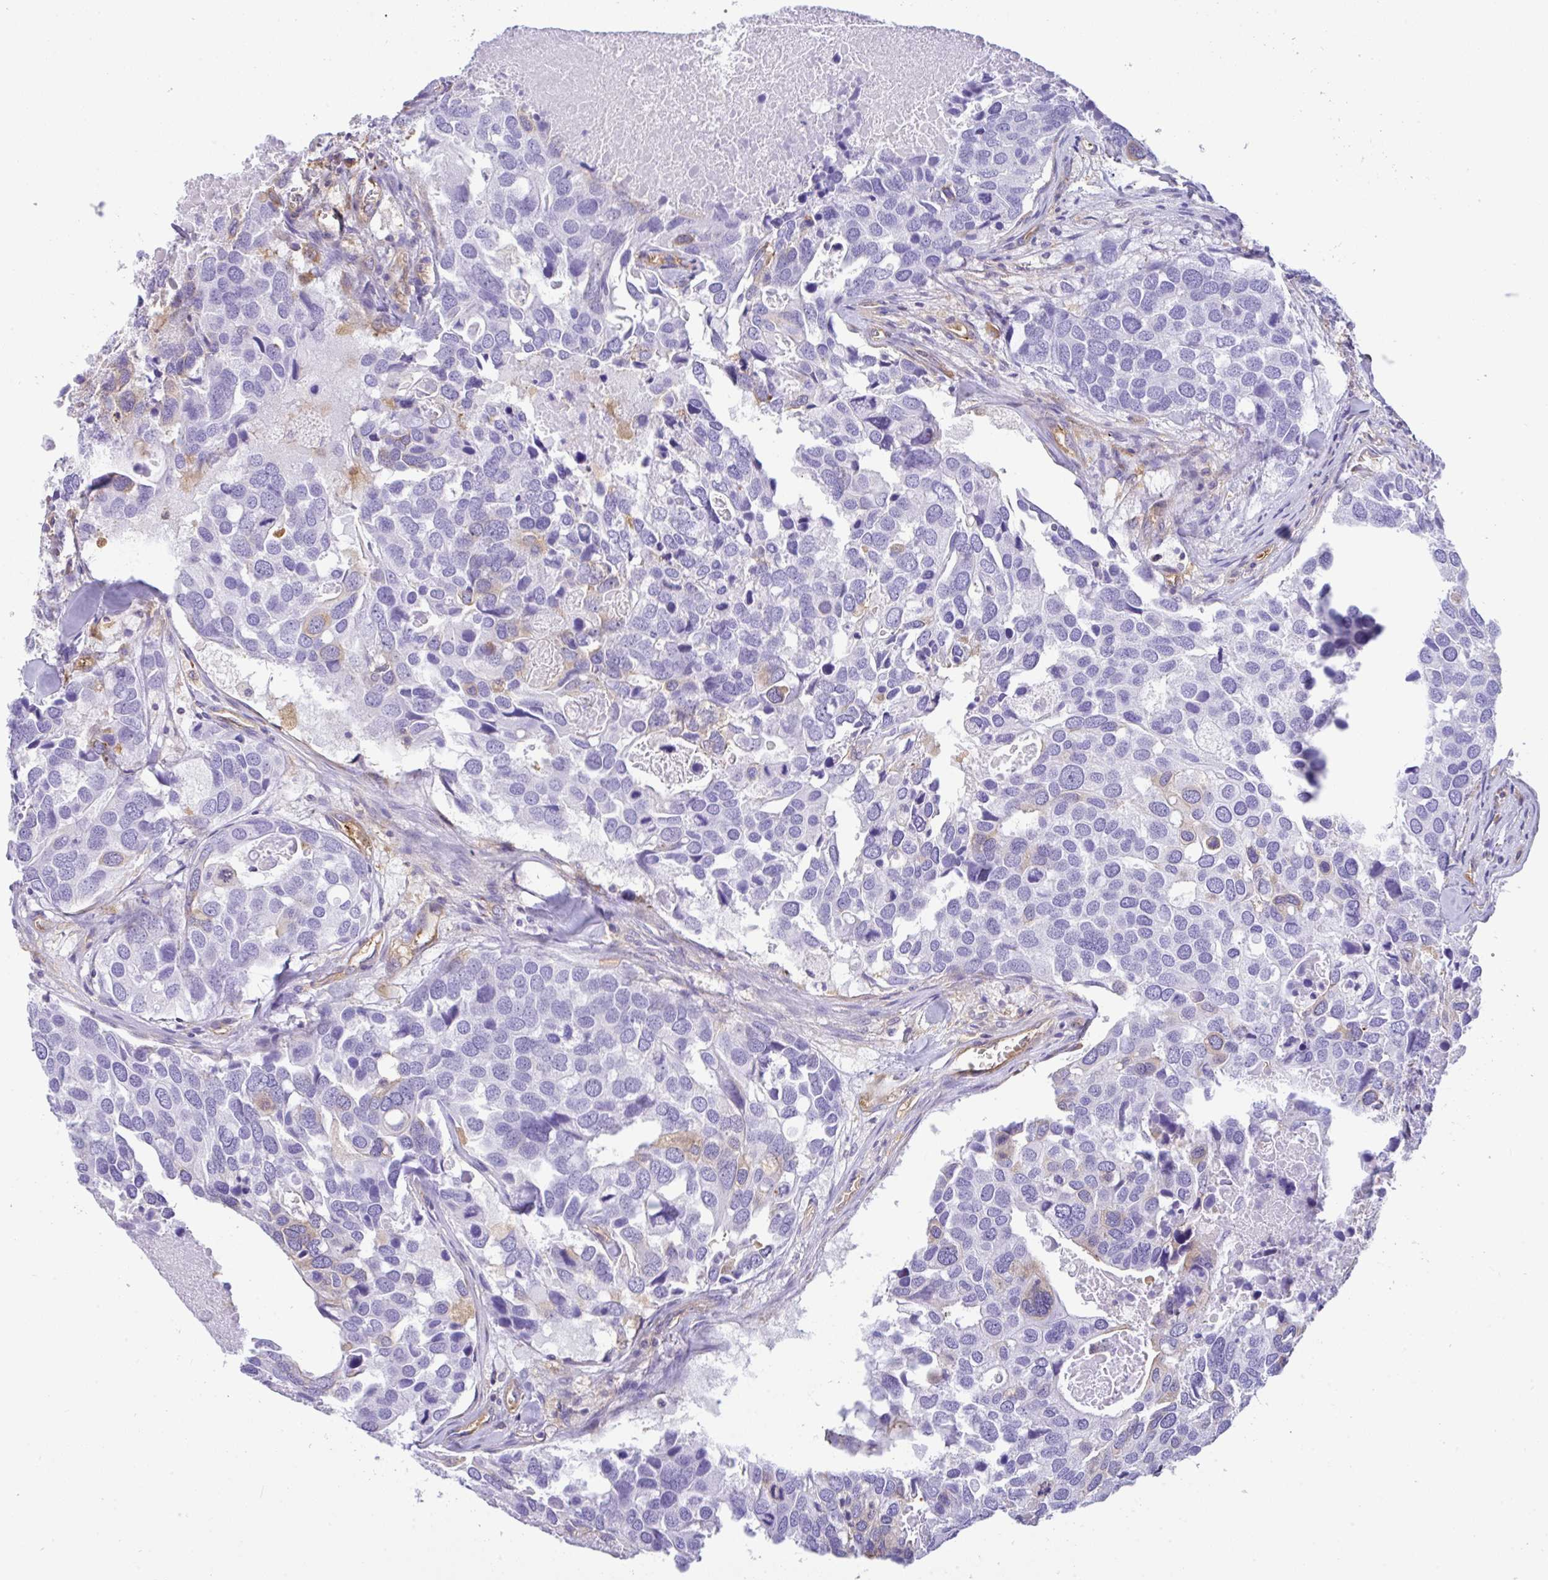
{"staining": {"intensity": "negative", "quantity": "none", "location": "none"}, "tissue": "breast cancer", "cell_type": "Tumor cells", "image_type": "cancer", "snomed": [{"axis": "morphology", "description": "Duct carcinoma"}, {"axis": "topography", "description": "Breast"}], "caption": "Immunohistochemistry of breast cancer shows no staining in tumor cells.", "gene": "GFPT2", "patient": {"sex": "female", "age": 83}}